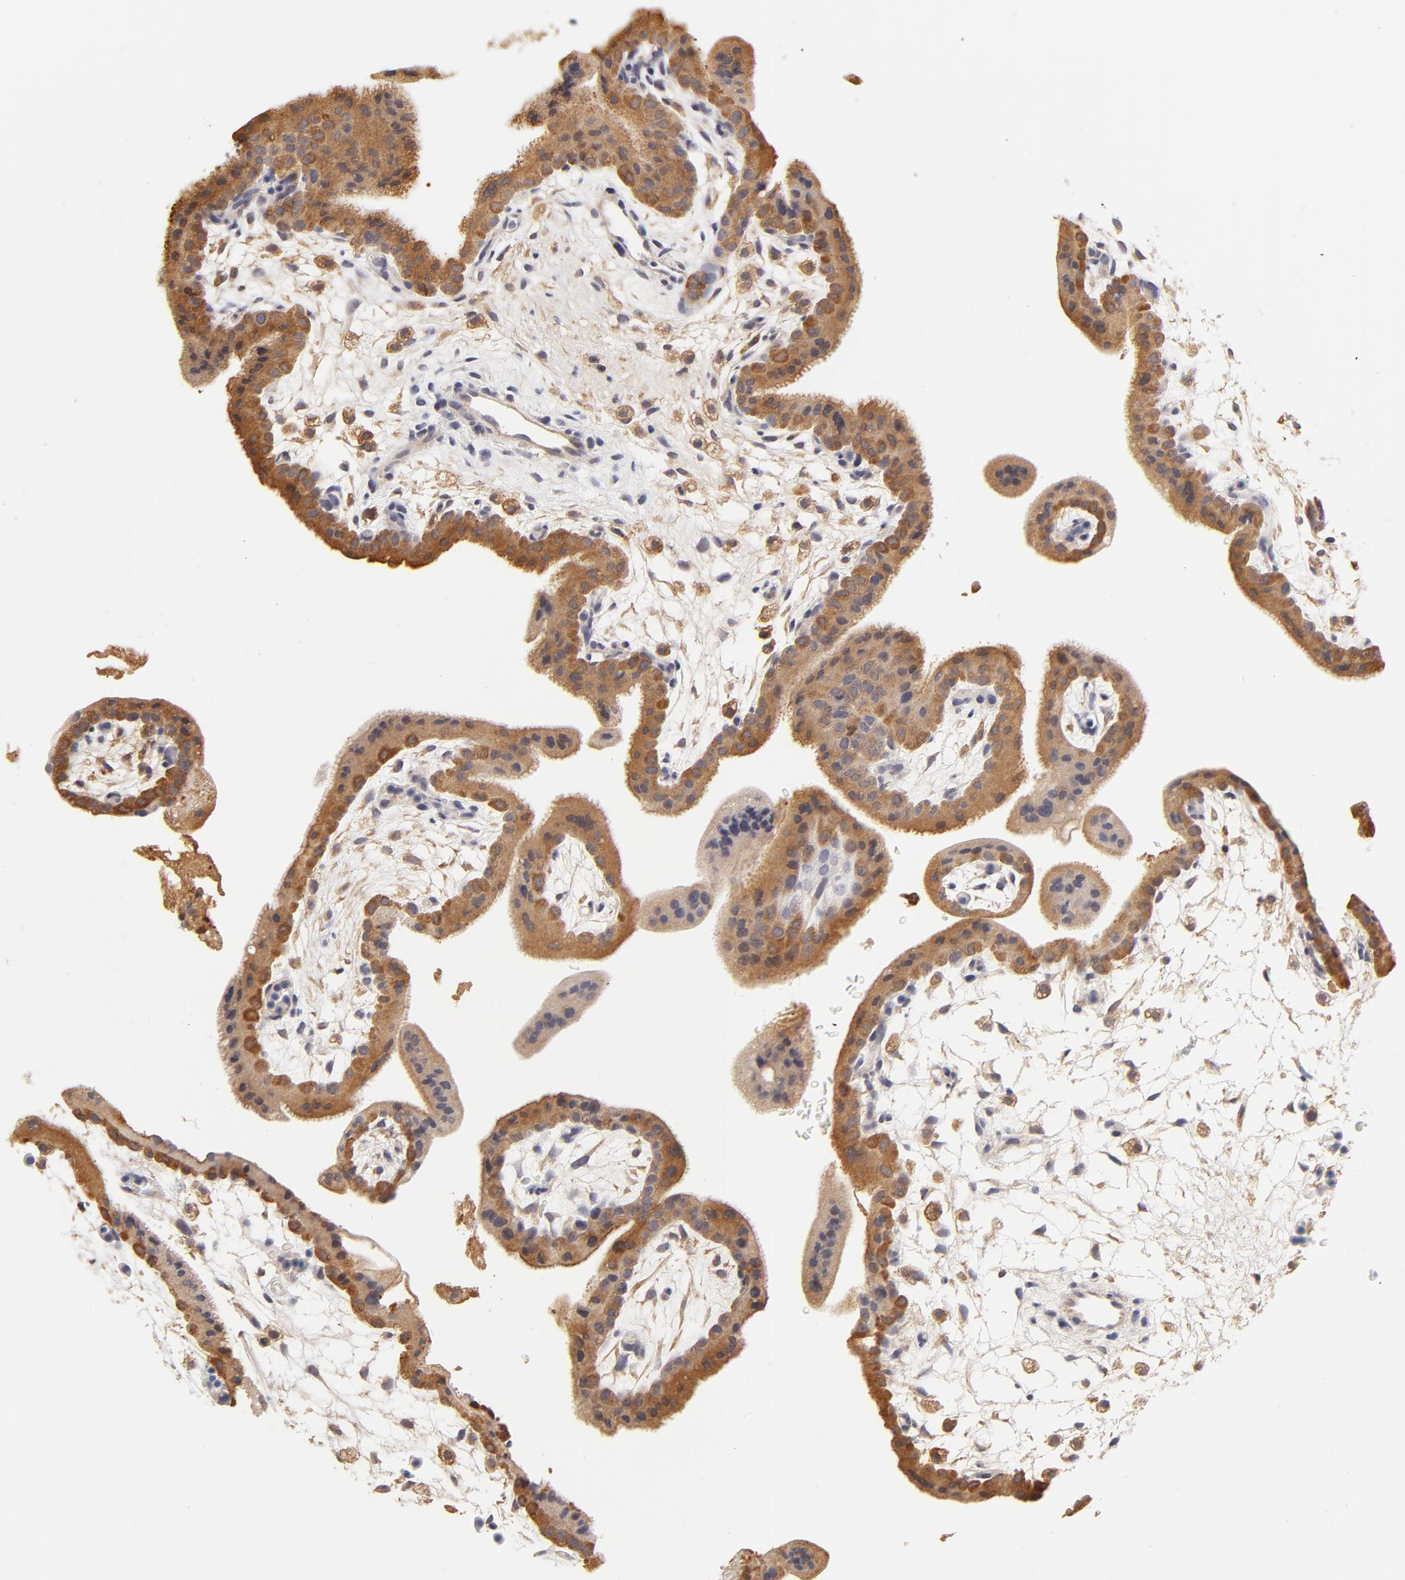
{"staining": {"intensity": "moderate", "quantity": ">75%", "location": "cytoplasmic/membranous"}, "tissue": "placenta", "cell_type": "Decidual cells", "image_type": "normal", "snomed": [{"axis": "morphology", "description": "Normal tissue, NOS"}, {"axis": "topography", "description": "Placenta"}], "caption": "High-magnification brightfield microscopy of benign placenta stained with DAB (brown) and counterstained with hematoxylin (blue). decidual cells exhibit moderate cytoplasmic/membranous positivity is present in approximately>75% of cells. The staining was performed using DAB (3,3'-diaminobenzidine), with brown indicating positive protein expression. Nuclei are stained blue with hematoxylin.", "gene": "FCMR", "patient": {"sex": "female", "age": 35}}